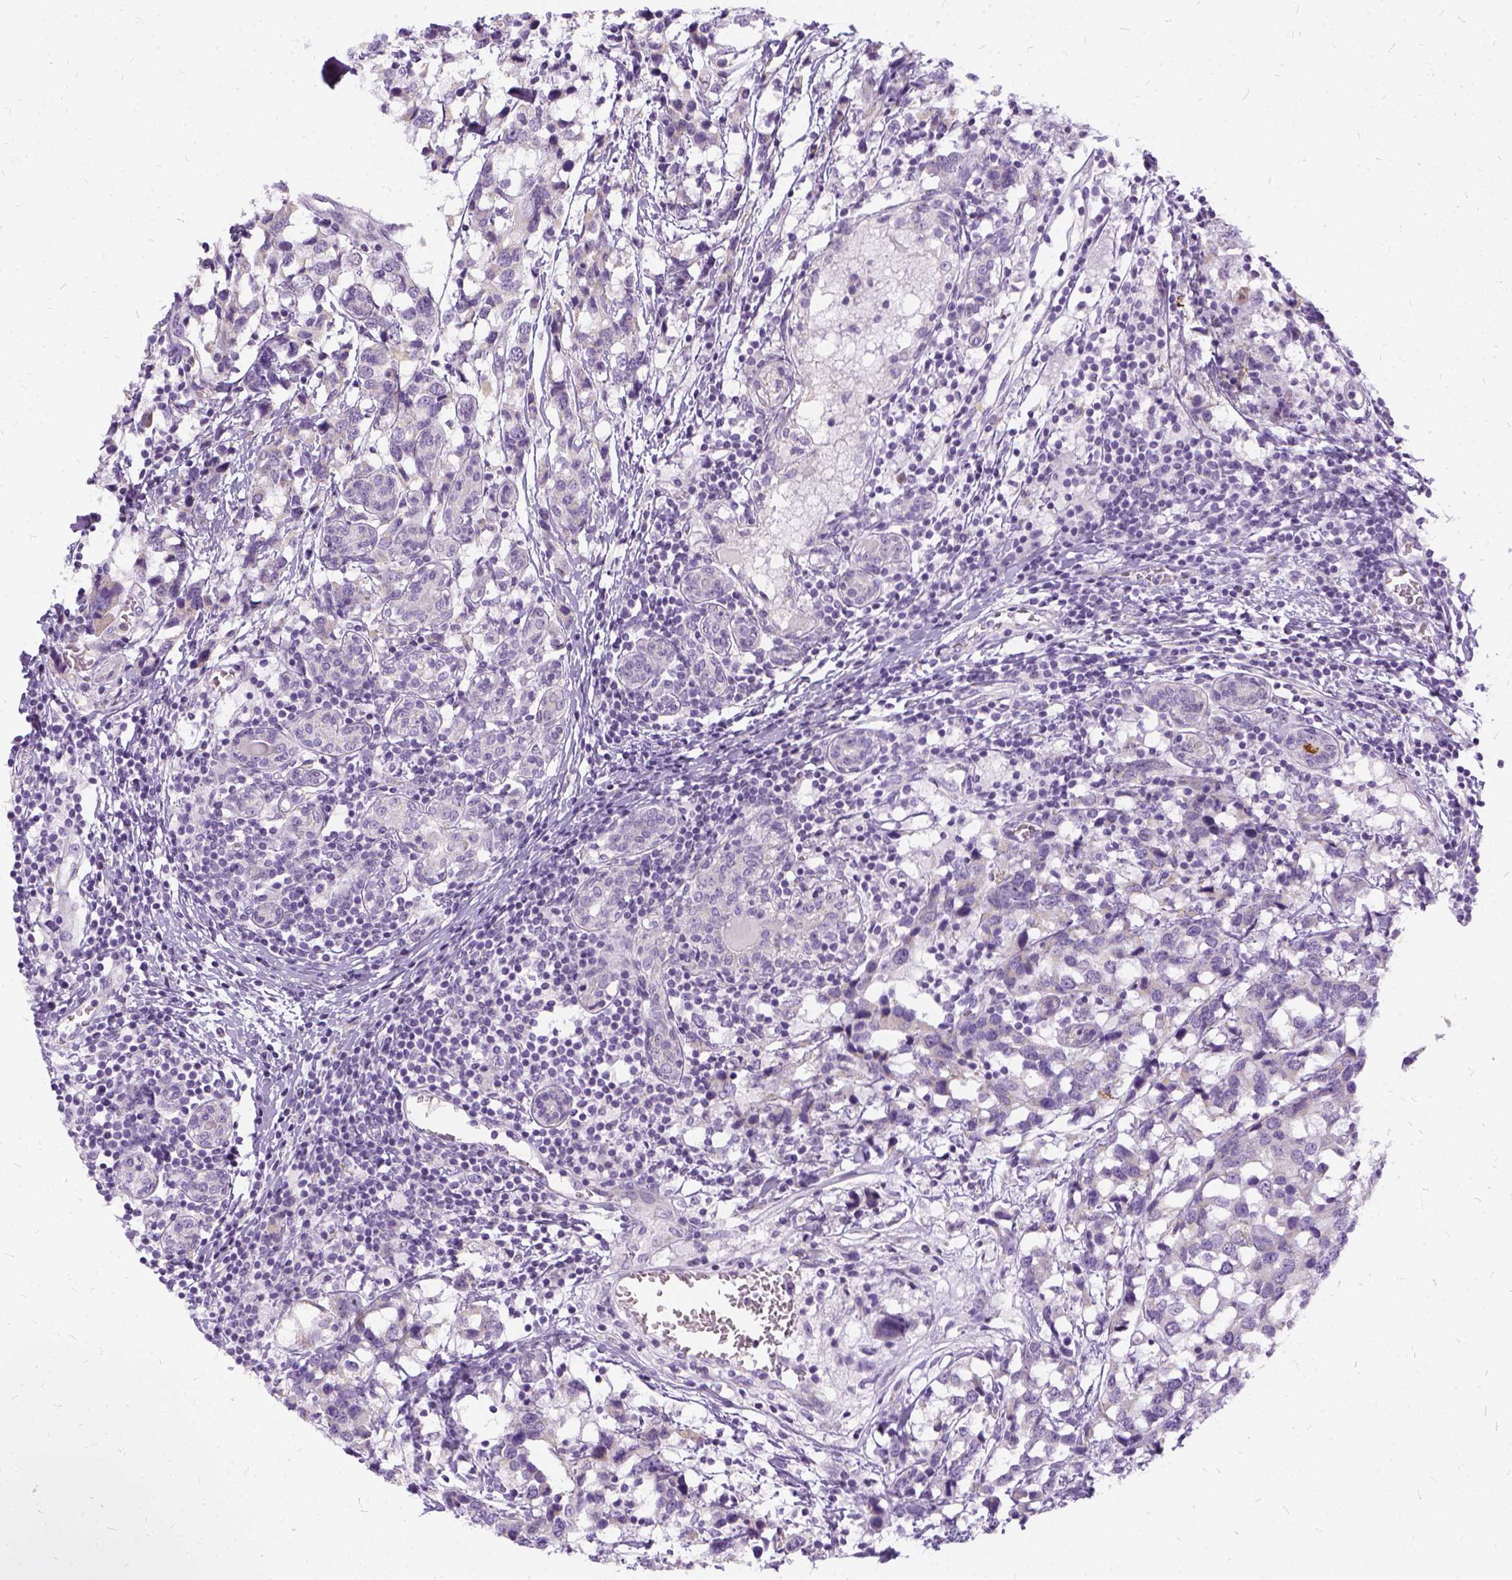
{"staining": {"intensity": "negative", "quantity": "none", "location": "none"}, "tissue": "breast cancer", "cell_type": "Tumor cells", "image_type": "cancer", "snomed": [{"axis": "morphology", "description": "Lobular carcinoma"}, {"axis": "topography", "description": "Breast"}], "caption": "Tumor cells show no significant staining in breast cancer (lobular carcinoma).", "gene": "FDX1", "patient": {"sex": "female", "age": 59}}